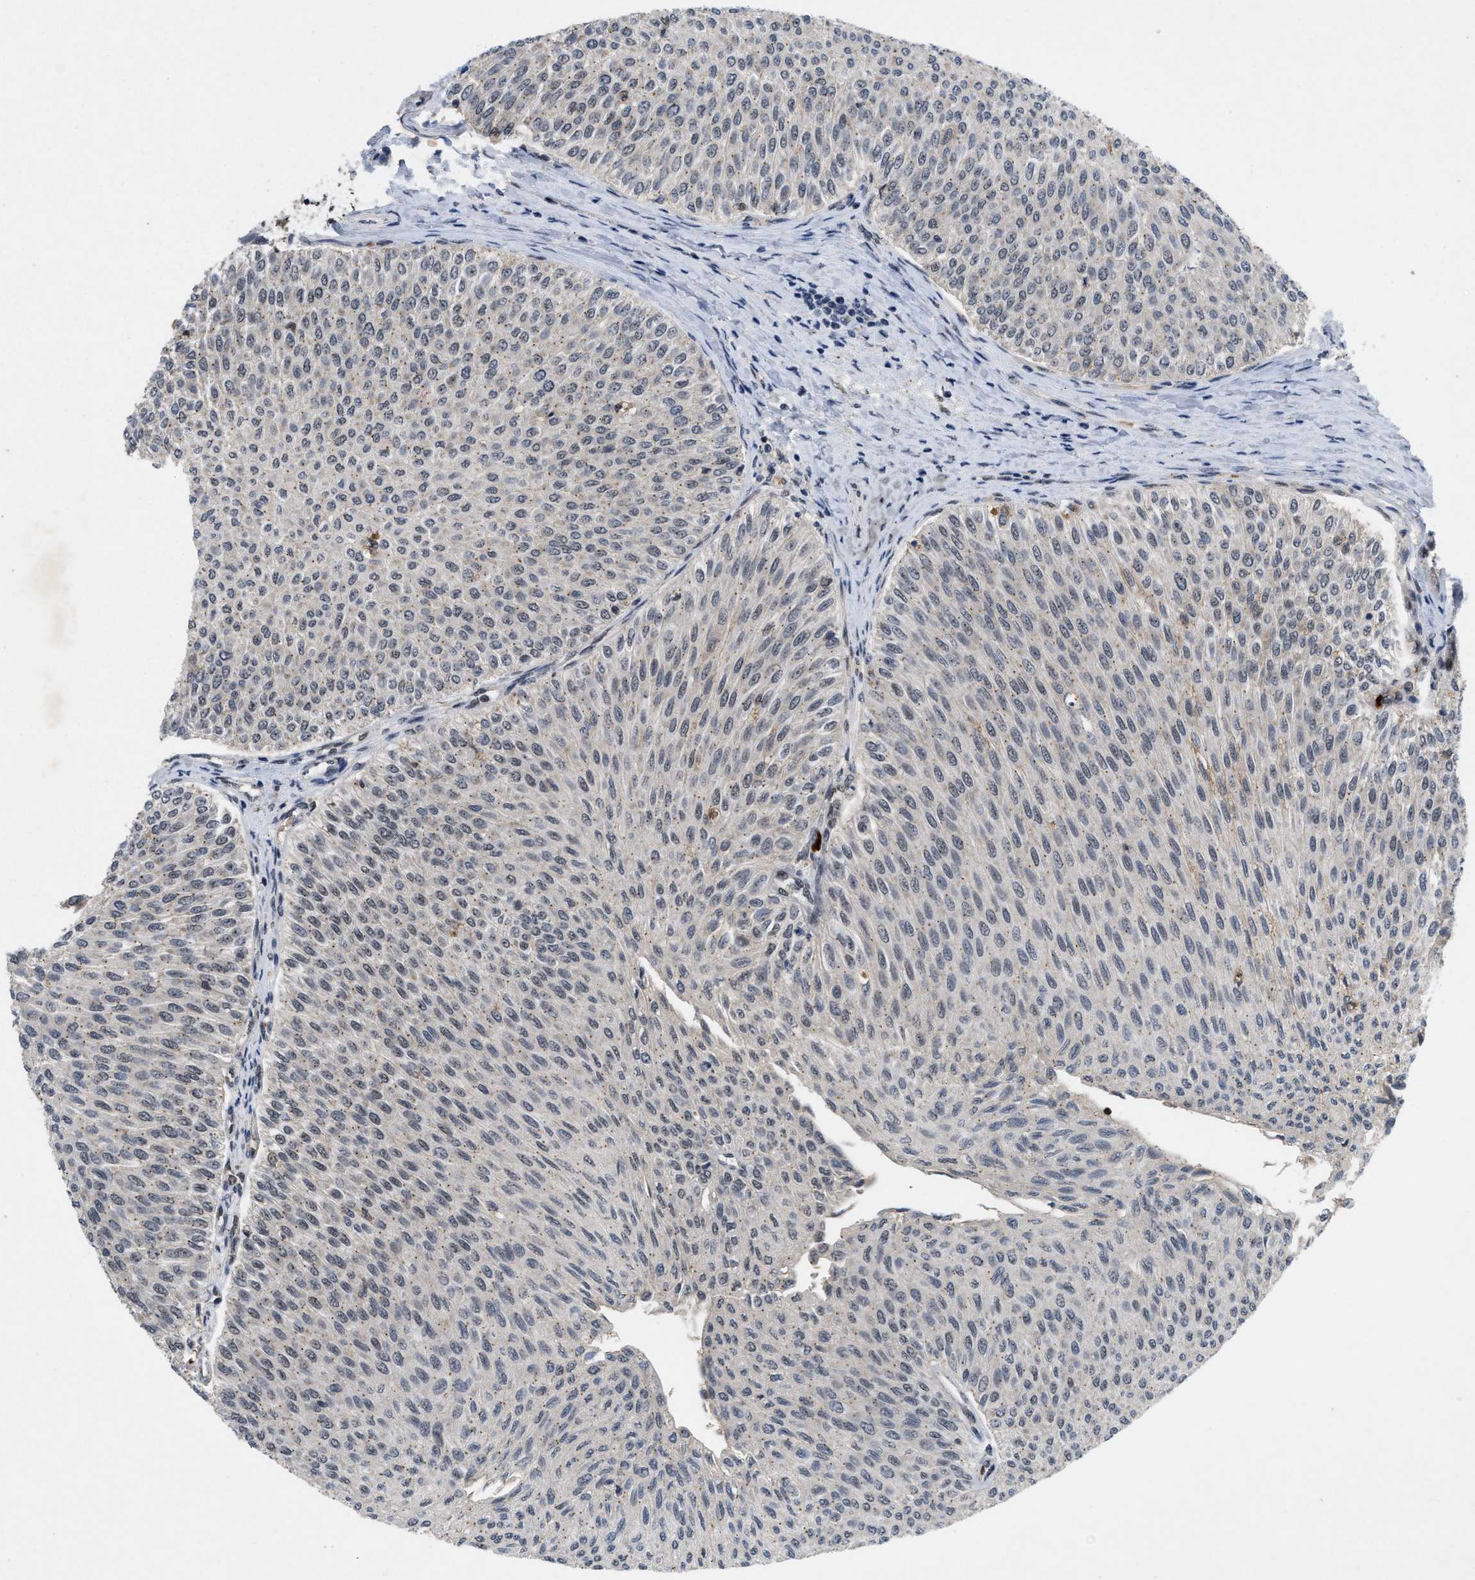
{"staining": {"intensity": "weak", "quantity": "<25%", "location": "nuclear"}, "tissue": "urothelial cancer", "cell_type": "Tumor cells", "image_type": "cancer", "snomed": [{"axis": "morphology", "description": "Urothelial carcinoma, Low grade"}, {"axis": "topography", "description": "Urinary bladder"}], "caption": "Photomicrograph shows no protein positivity in tumor cells of urothelial cancer tissue.", "gene": "ZNF346", "patient": {"sex": "male", "age": 78}}